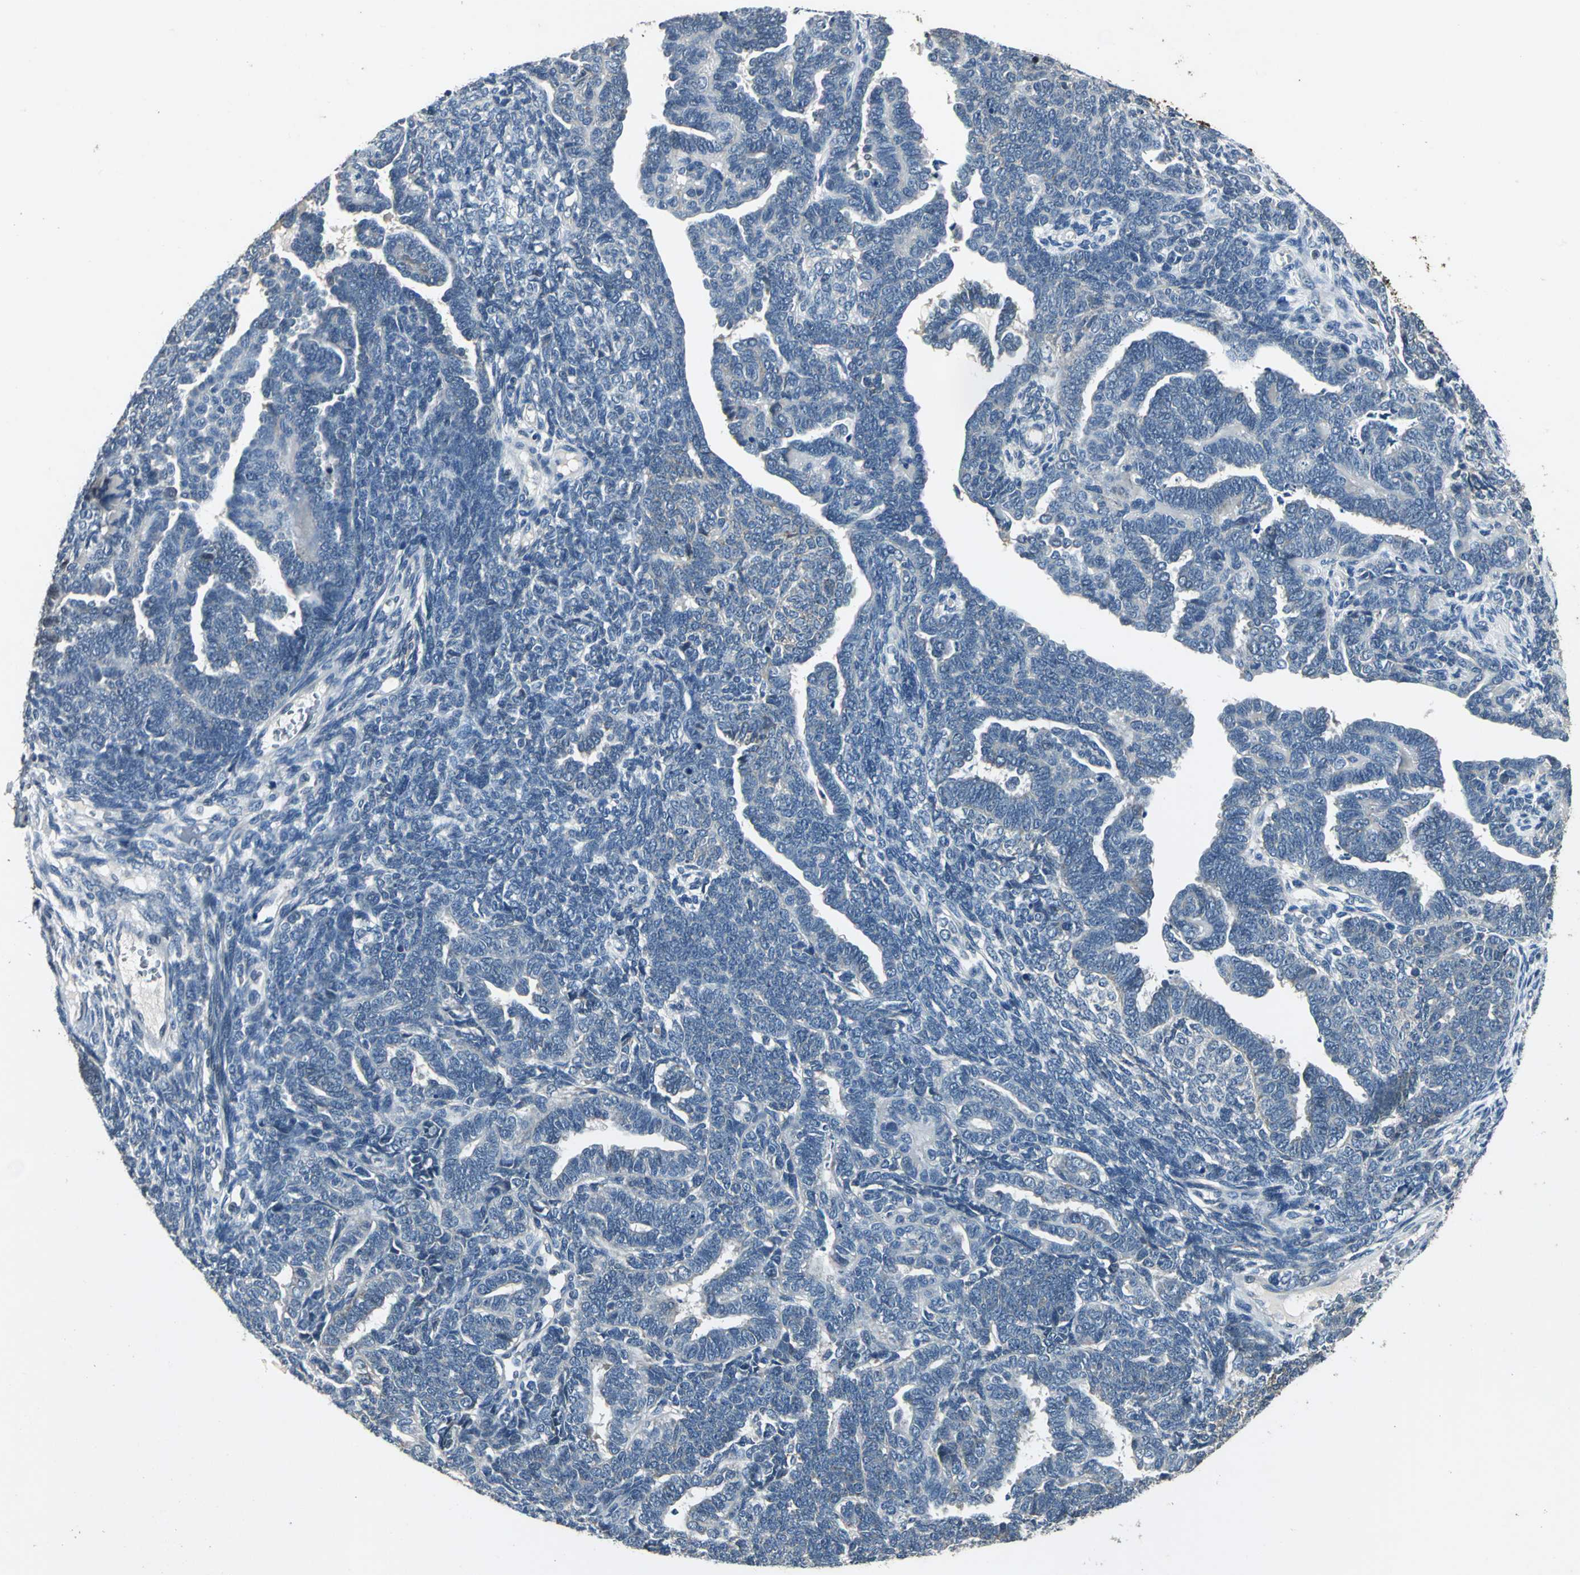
{"staining": {"intensity": "weak", "quantity": "<25%", "location": "cytoplasmic/membranous"}, "tissue": "endometrial cancer", "cell_type": "Tumor cells", "image_type": "cancer", "snomed": [{"axis": "morphology", "description": "Neoplasm, malignant, NOS"}, {"axis": "topography", "description": "Endometrium"}], "caption": "Immunohistochemistry (IHC) of endometrial neoplasm (malignant) reveals no expression in tumor cells. (DAB immunohistochemistry (IHC) with hematoxylin counter stain).", "gene": "JADE3", "patient": {"sex": "female", "age": 74}}